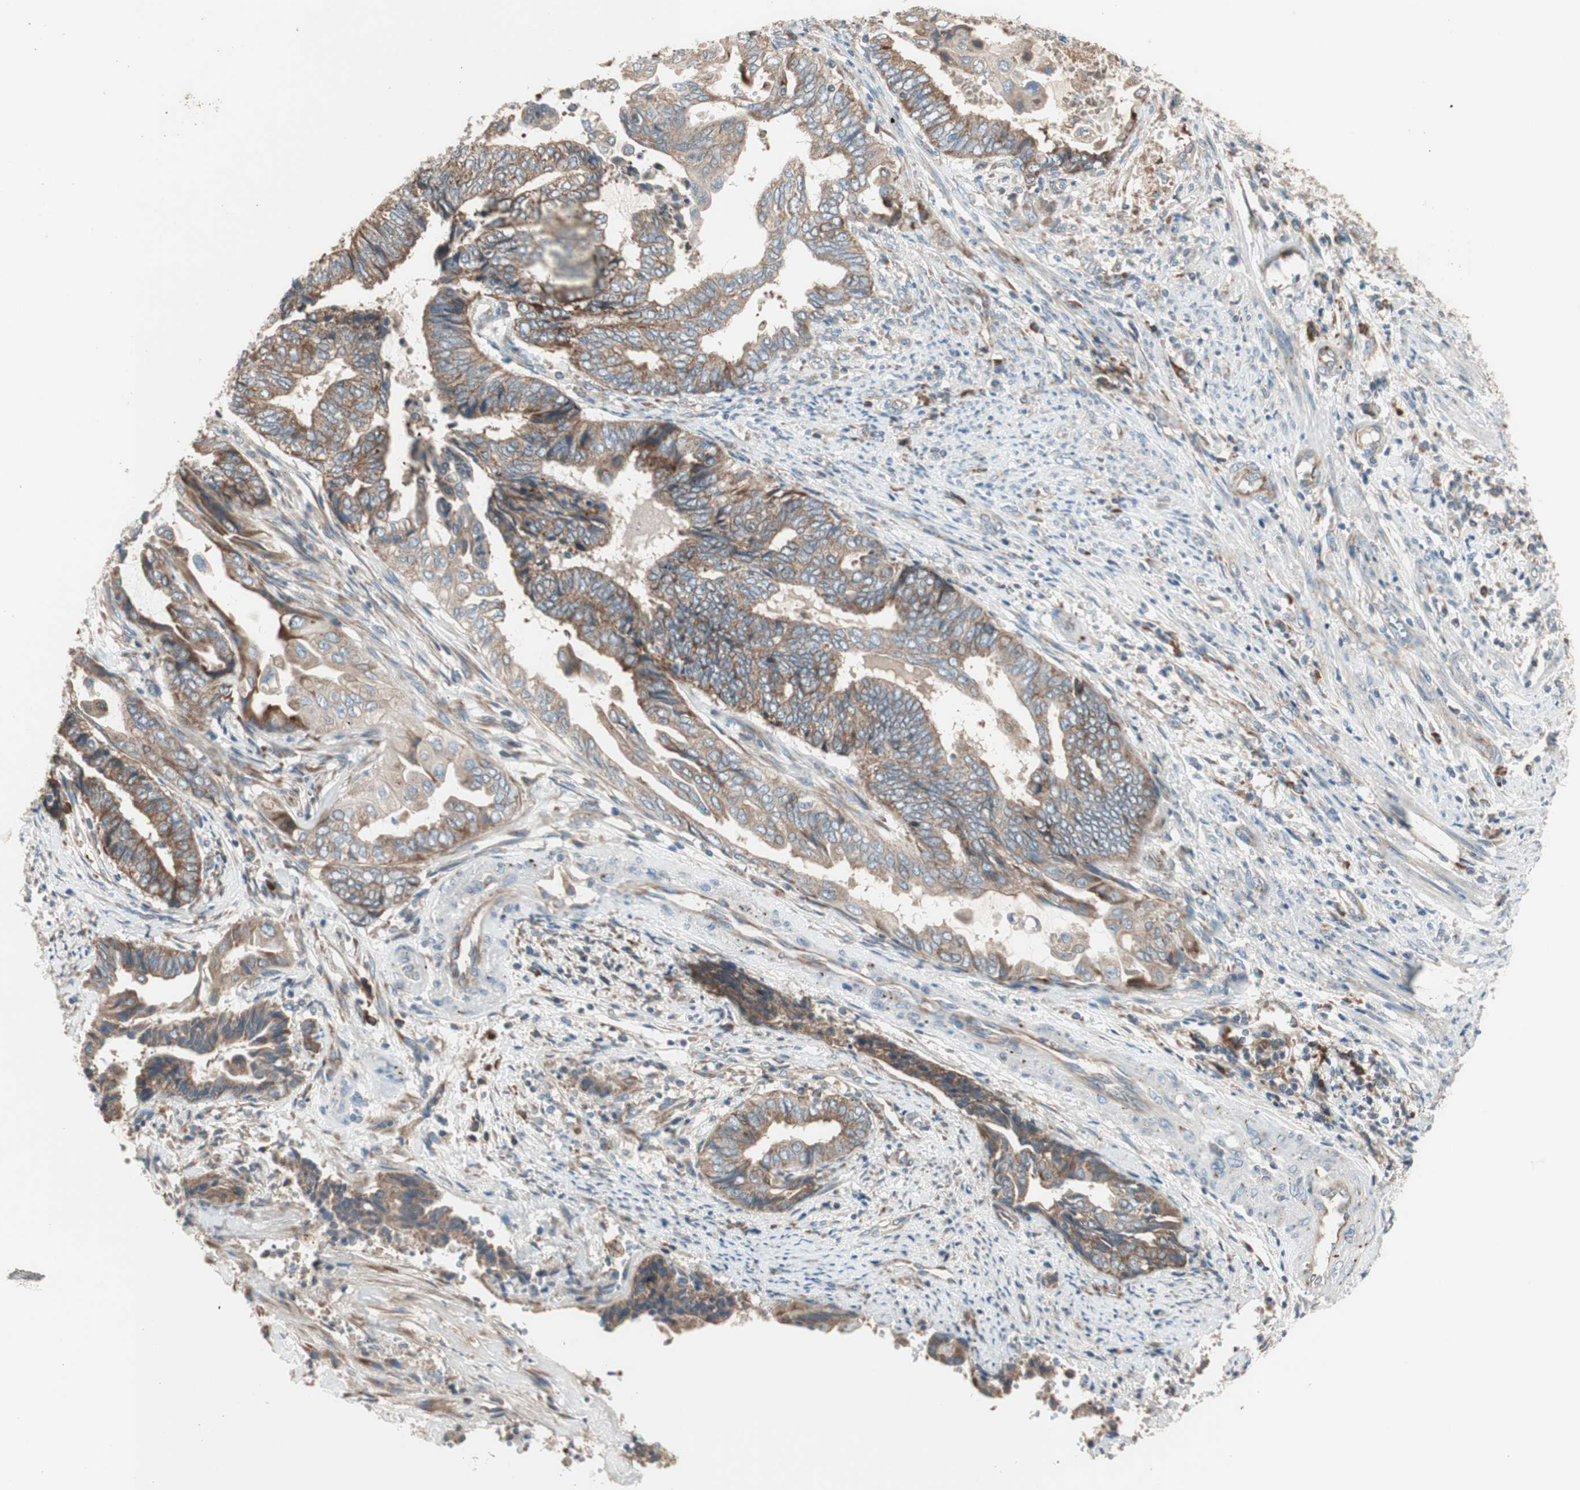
{"staining": {"intensity": "moderate", "quantity": ">75%", "location": "cytoplasmic/membranous"}, "tissue": "endometrial cancer", "cell_type": "Tumor cells", "image_type": "cancer", "snomed": [{"axis": "morphology", "description": "Adenocarcinoma, NOS"}, {"axis": "topography", "description": "Uterus"}, {"axis": "topography", "description": "Endometrium"}], "caption": "Immunohistochemical staining of human adenocarcinoma (endometrial) exhibits medium levels of moderate cytoplasmic/membranous staining in about >75% of tumor cells.", "gene": "RPL23", "patient": {"sex": "female", "age": 70}}